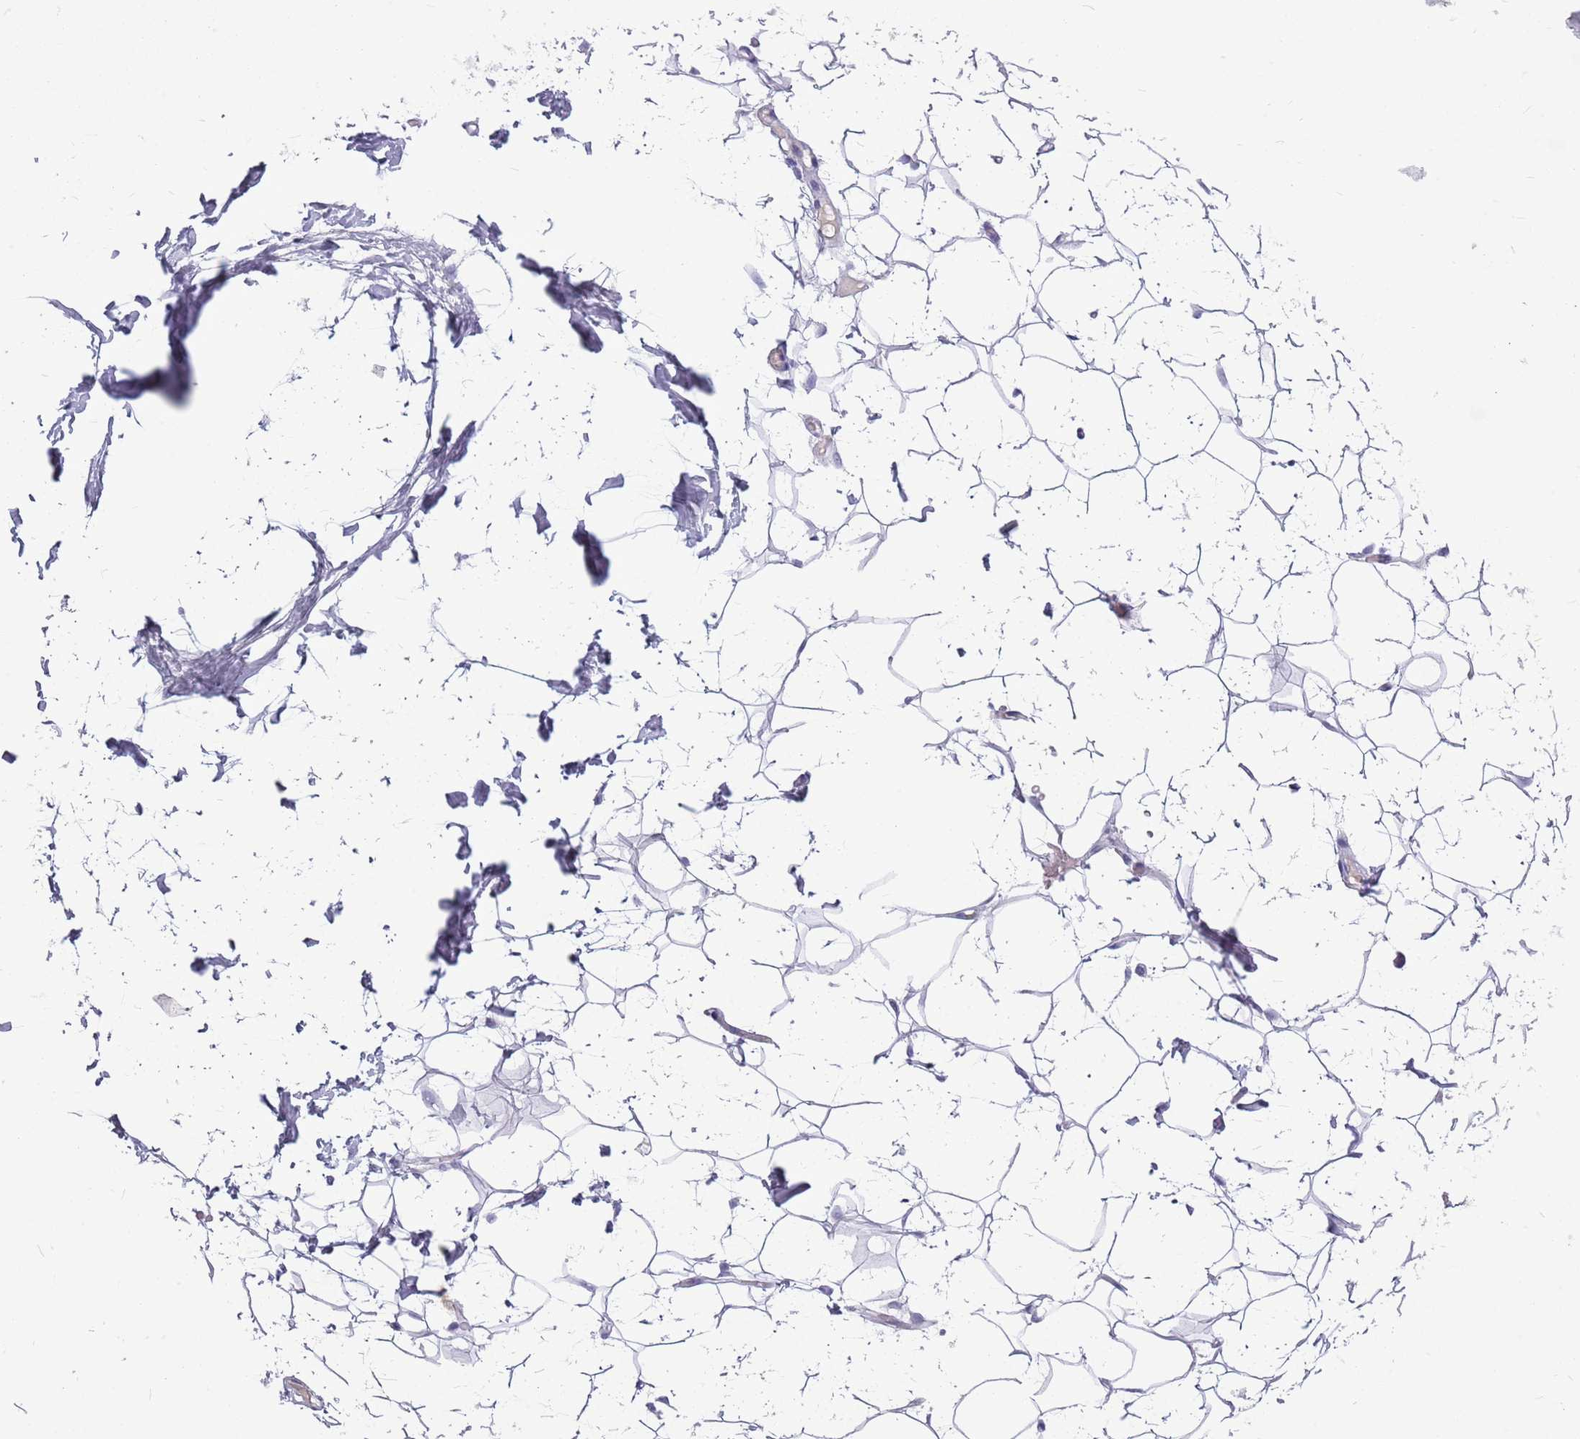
{"staining": {"intensity": "negative", "quantity": "none", "location": "none"}, "tissue": "adipose tissue", "cell_type": "Adipocytes", "image_type": "normal", "snomed": [{"axis": "morphology", "description": "Normal tissue, NOS"}, {"axis": "topography", "description": "Breast"}], "caption": "This is an IHC image of benign human adipose tissue. There is no positivity in adipocytes.", "gene": "ZNF425", "patient": {"sex": "female", "age": 26}}